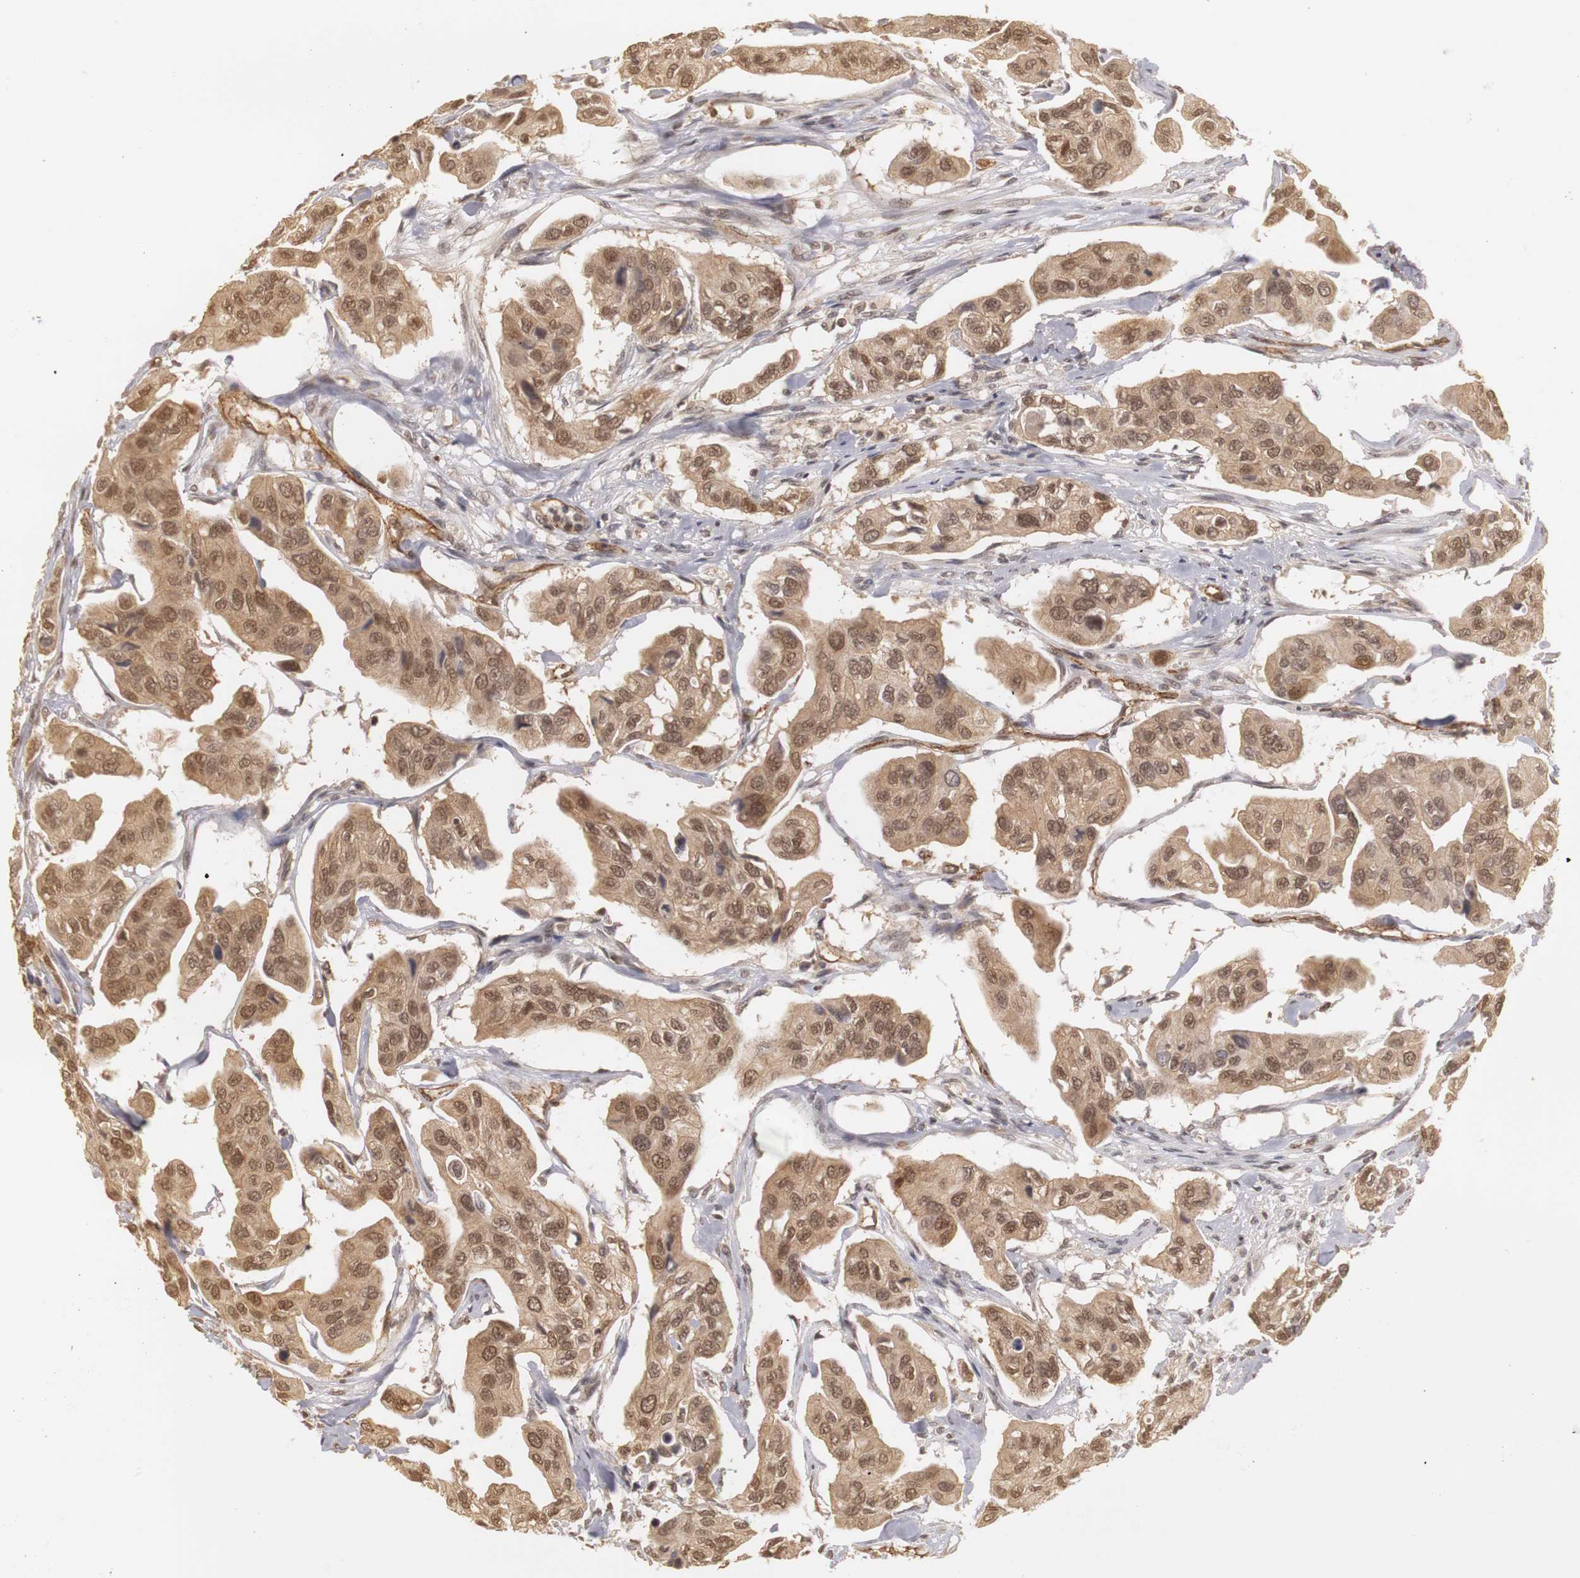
{"staining": {"intensity": "moderate", "quantity": ">75%", "location": "cytoplasmic/membranous,nuclear"}, "tissue": "urothelial cancer", "cell_type": "Tumor cells", "image_type": "cancer", "snomed": [{"axis": "morphology", "description": "Adenocarcinoma, NOS"}, {"axis": "topography", "description": "Urinary bladder"}], "caption": "Immunohistochemistry micrograph of human urothelial cancer stained for a protein (brown), which reveals medium levels of moderate cytoplasmic/membranous and nuclear staining in approximately >75% of tumor cells.", "gene": "PLEKHA1", "patient": {"sex": "male", "age": 61}}